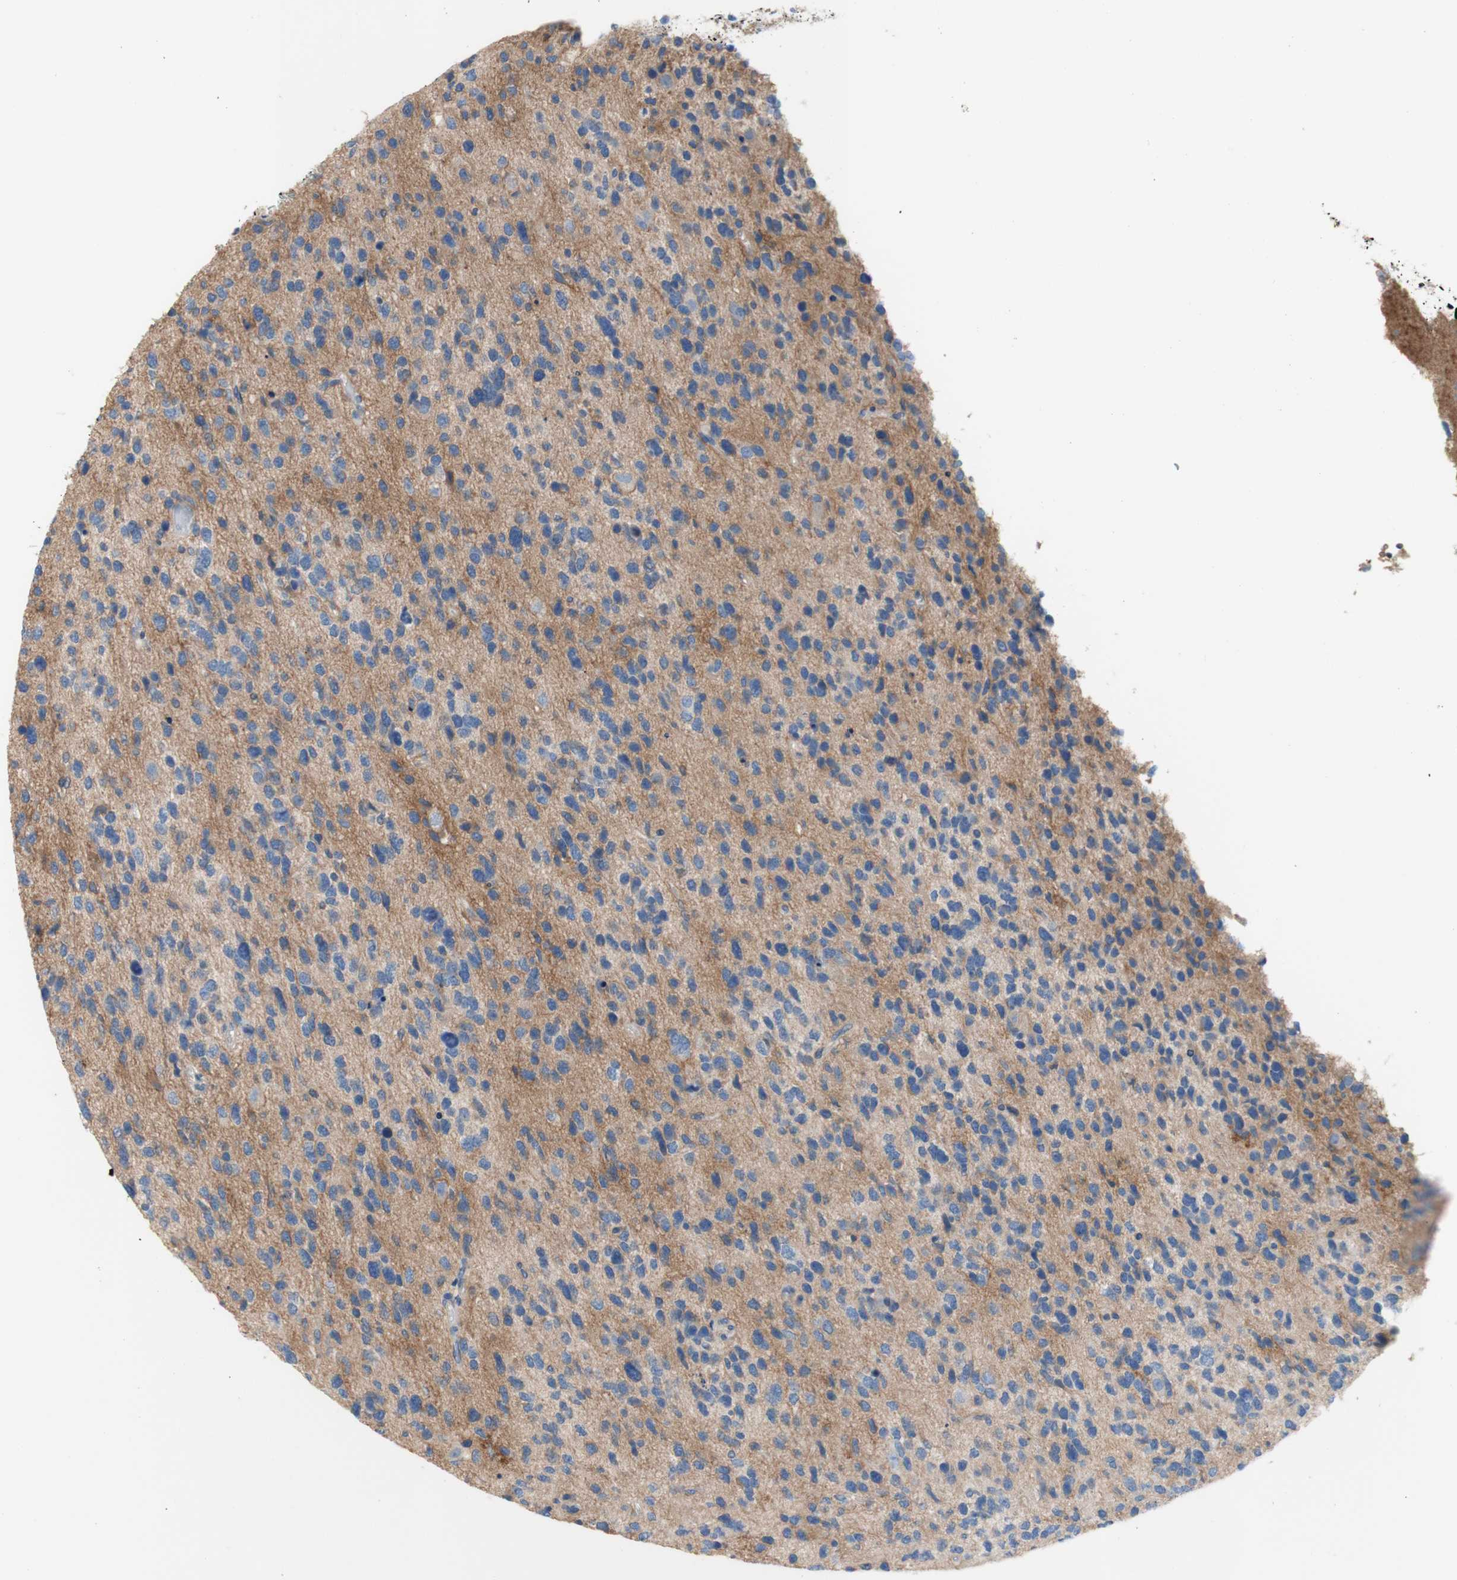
{"staining": {"intensity": "negative", "quantity": "none", "location": "none"}, "tissue": "glioma", "cell_type": "Tumor cells", "image_type": "cancer", "snomed": [{"axis": "morphology", "description": "Glioma, malignant, High grade"}, {"axis": "topography", "description": "Brain"}], "caption": "Immunohistochemical staining of malignant glioma (high-grade) shows no significant expression in tumor cells.", "gene": "F3", "patient": {"sex": "female", "age": 58}}